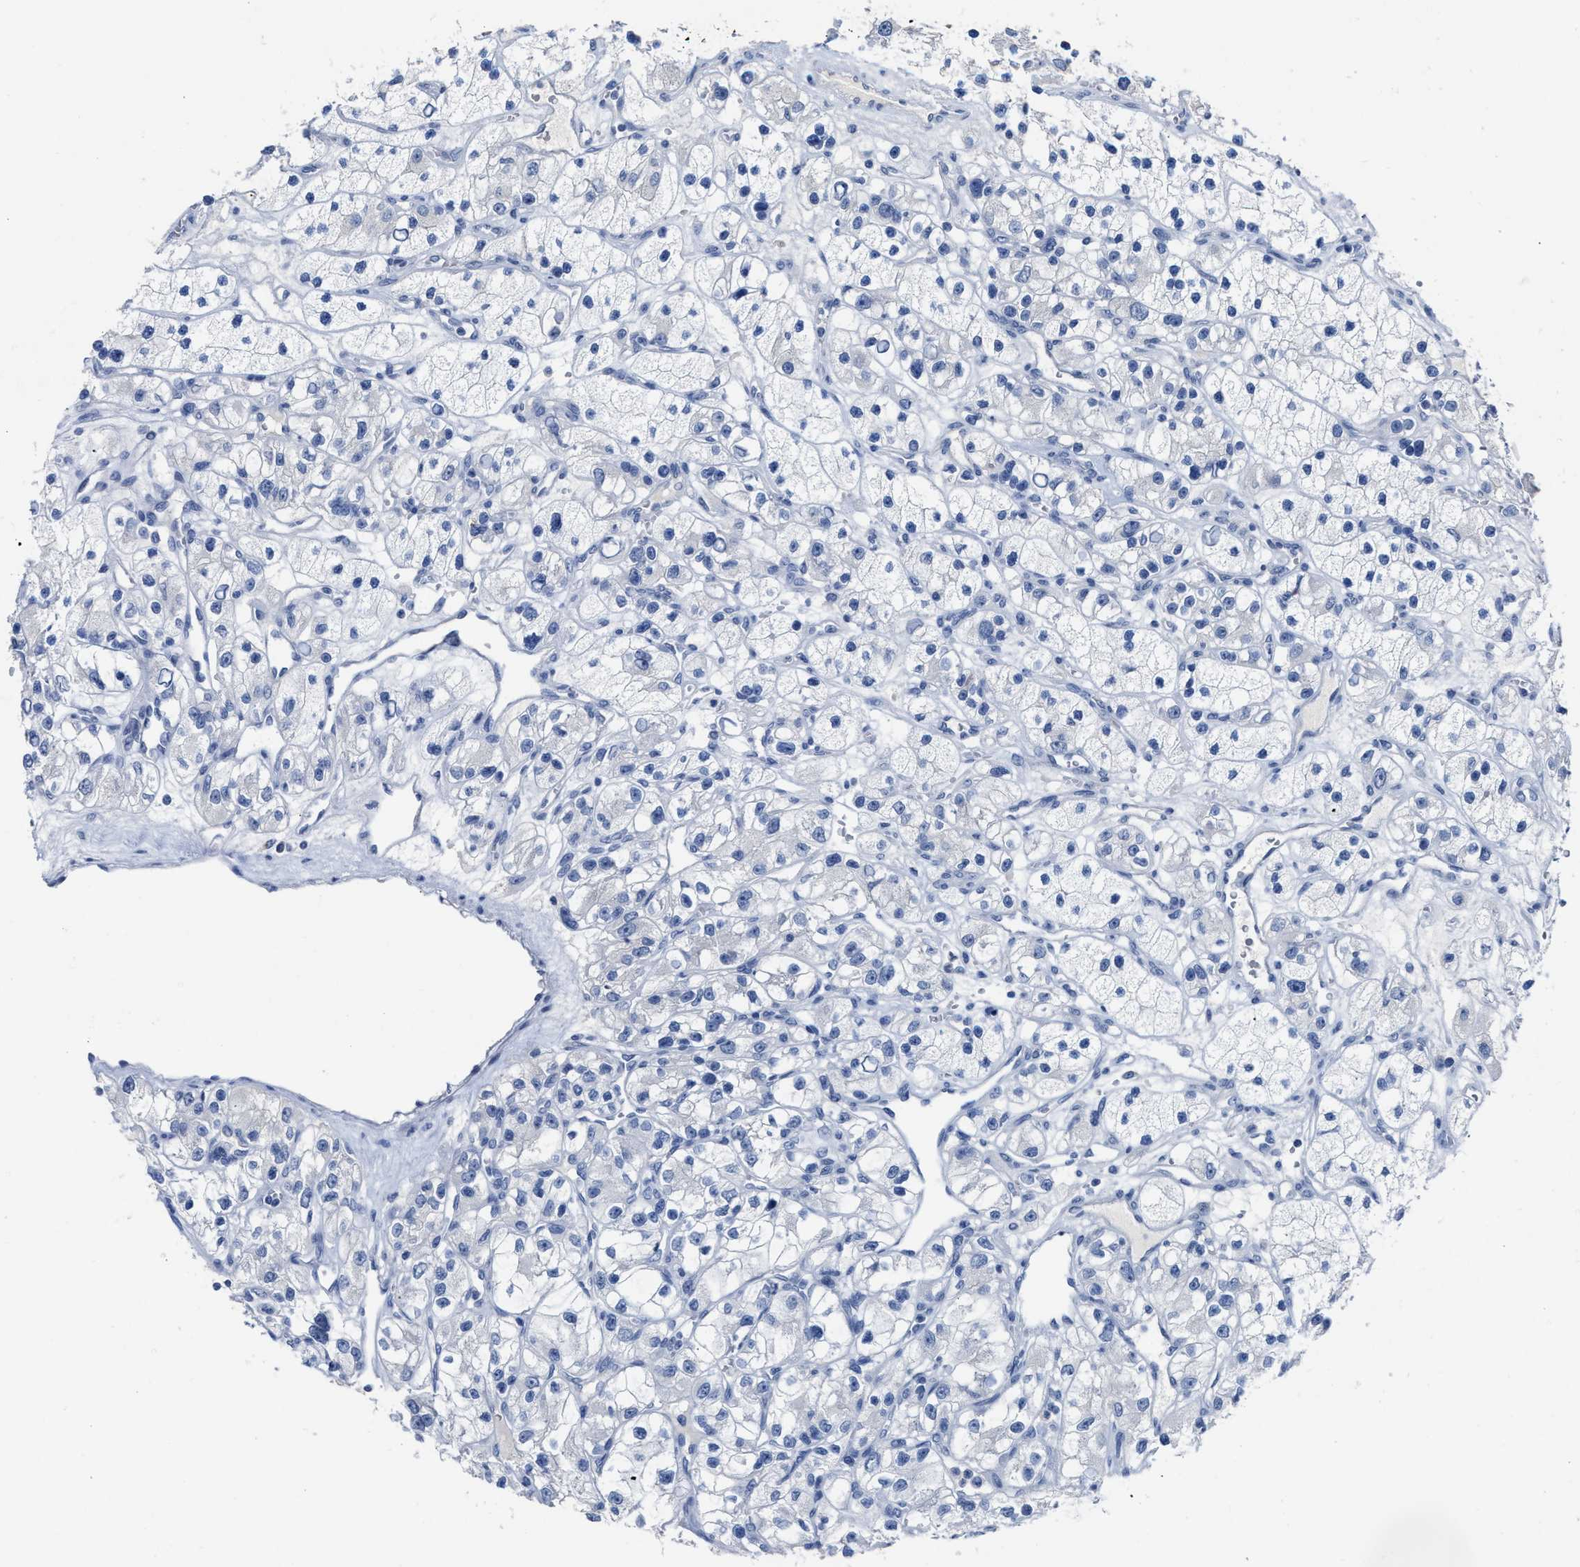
{"staining": {"intensity": "negative", "quantity": "none", "location": "none"}, "tissue": "renal cancer", "cell_type": "Tumor cells", "image_type": "cancer", "snomed": [{"axis": "morphology", "description": "Adenocarcinoma, NOS"}, {"axis": "topography", "description": "Kidney"}], "caption": "Renal adenocarcinoma stained for a protein using immunohistochemistry reveals no positivity tumor cells.", "gene": "CEACAM5", "patient": {"sex": "female", "age": 57}}